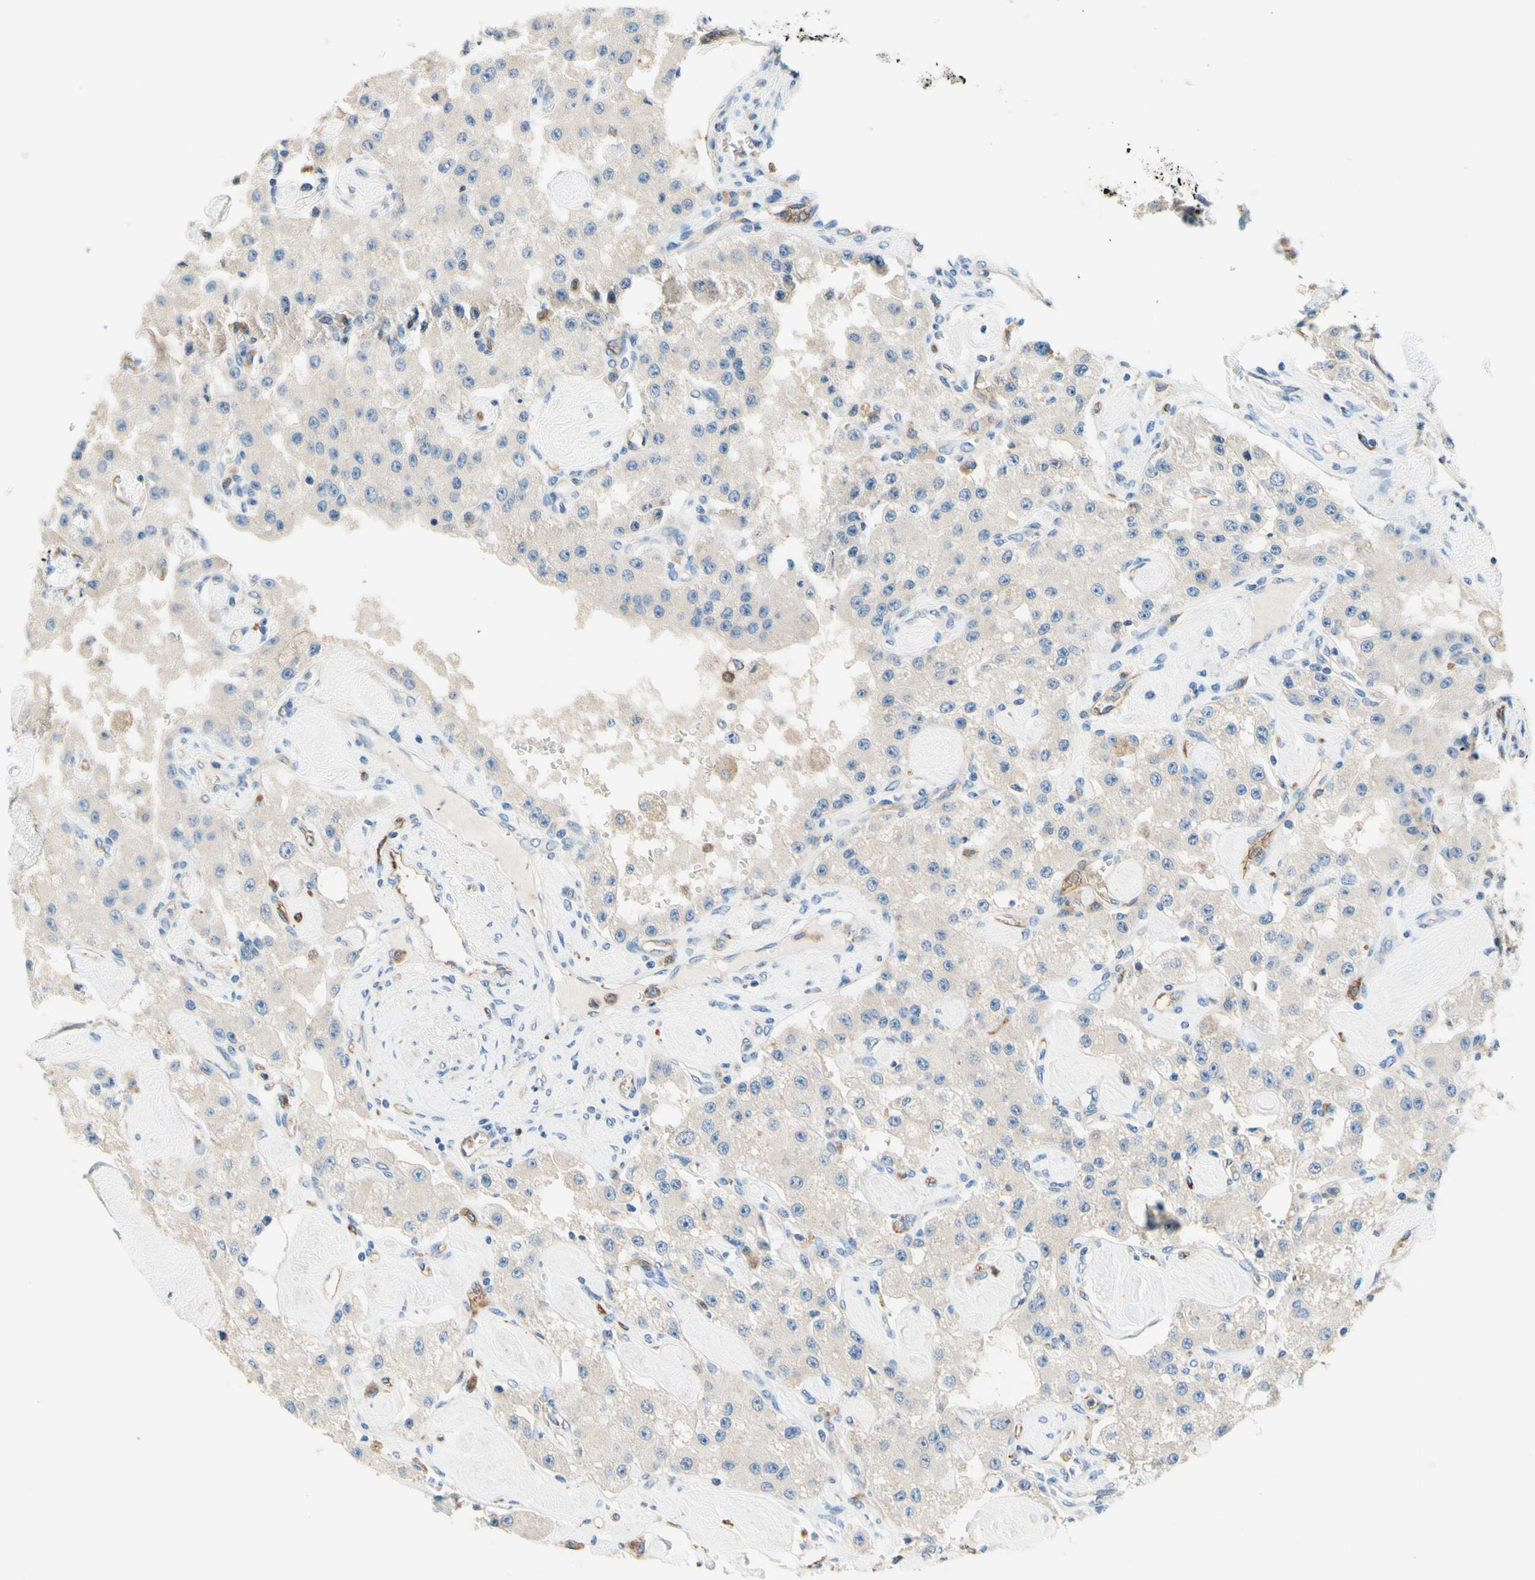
{"staining": {"intensity": "negative", "quantity": "none", "location": "none"}, "tissue": "carcinoid", "cell_type": "Tumor cells", "image_type": "cancer", "snomed": [{"axis": "morphology", "description": "Carcinoid, malignant, NOS"}, {"axis": "topography", "description": "Pancreas"}], "caption": "Histopathology image shows no protein positivity in tumor cells of carcinoid (malignant) tissue.", "gene": "SIGLEC9", "patient": {"sex": "male", "age": 41}}